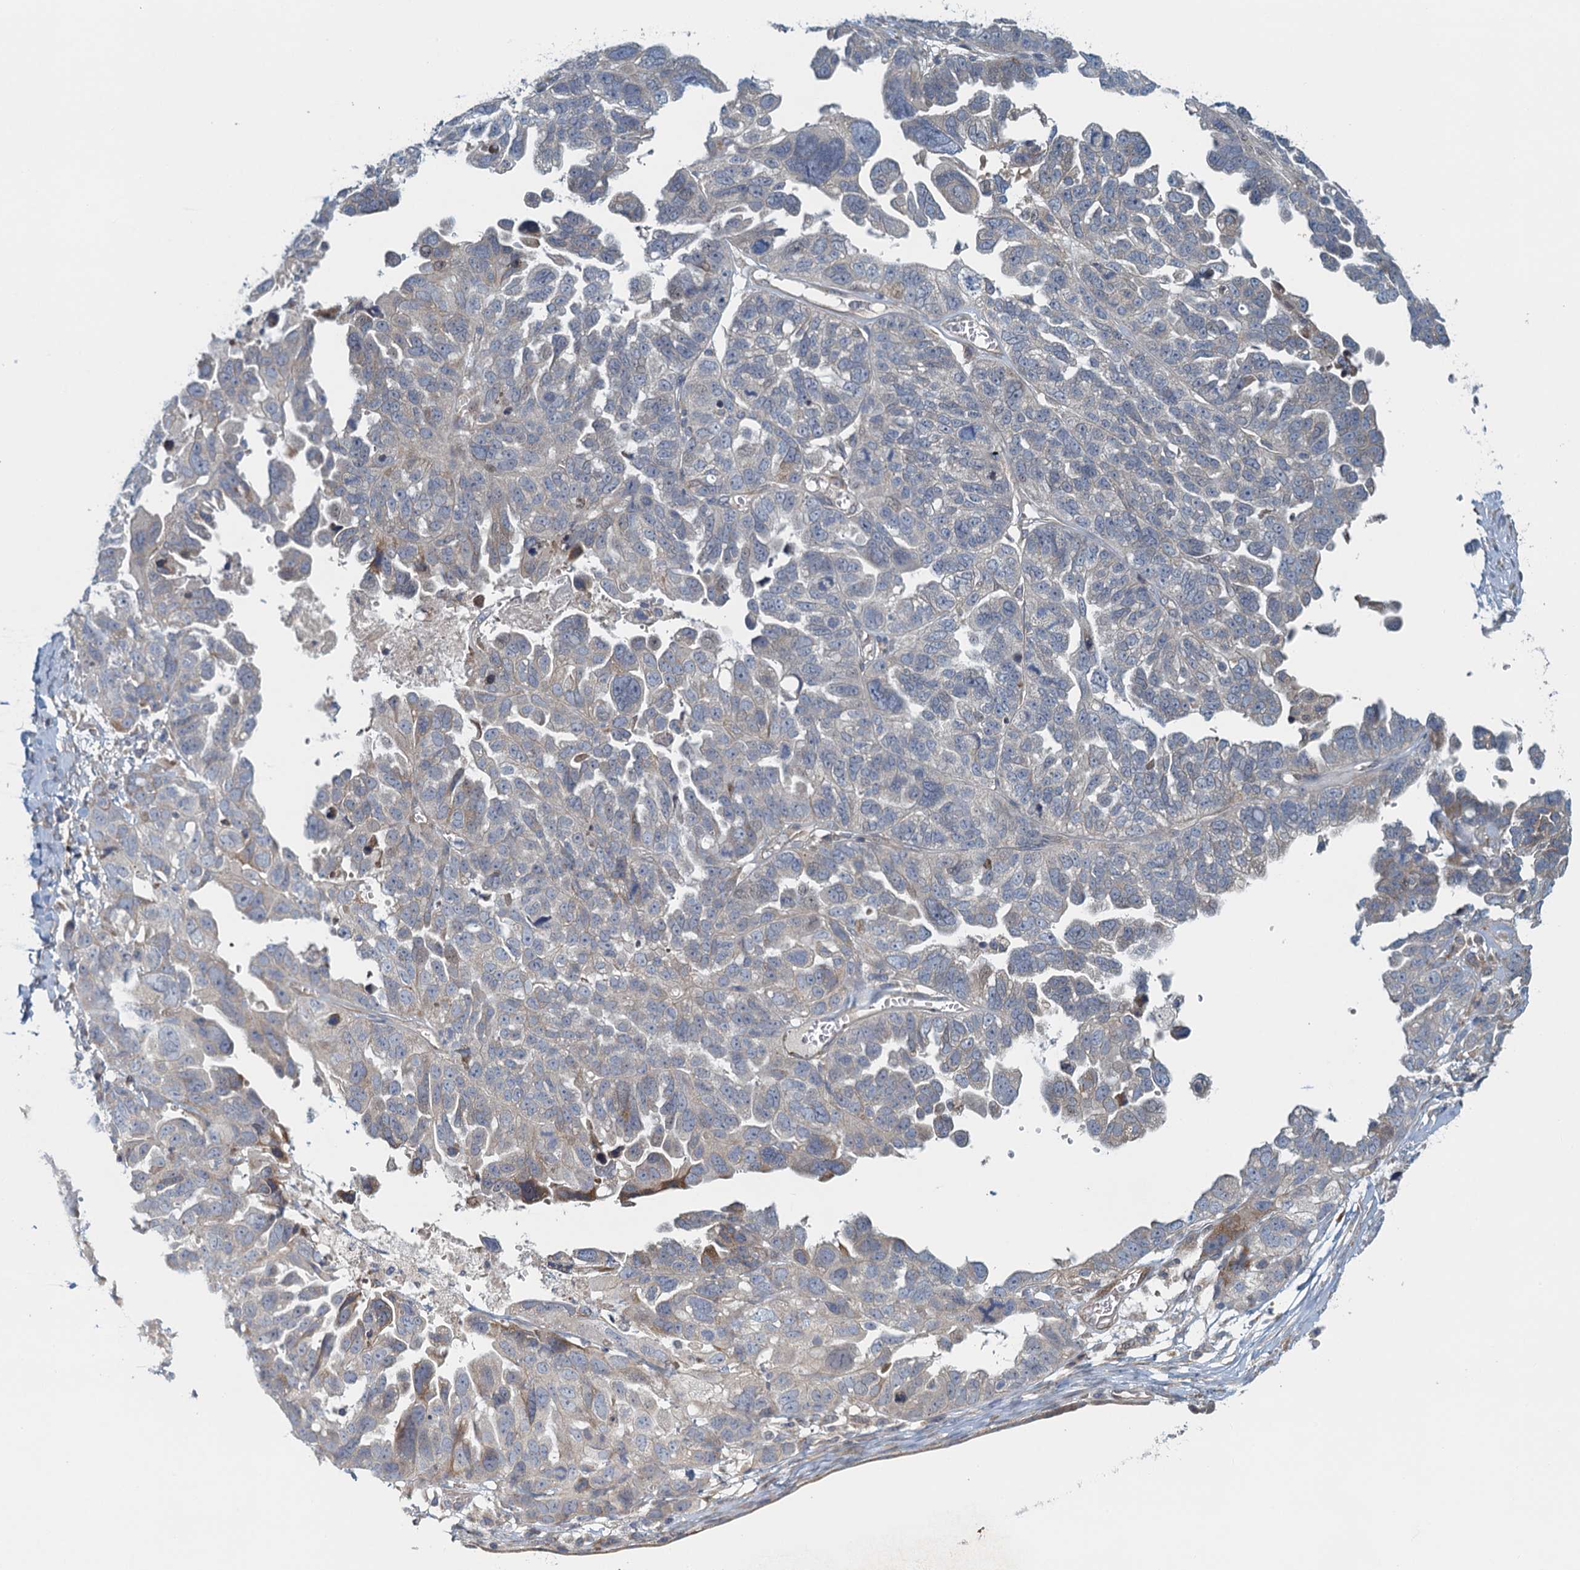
{"staining": {"intensity": "weak", "quantity": "25%-75%", "location": "cytoplasmic/membranous"}, "tissue": "ovarian cancer", "cell_type": "Tumor cells", "image_type": "cancer", "snomed": [{"axis": "morphology", "description": "Cystadenocarcinoma, serous, NOS"}, {"axis": "topography", "description": "Ovary"}], "caption": "An IHC micrograph of neoplastic tissue is shown. Protein staining in brown shows weak cytoplasmic/membranous positivity in ovarian serous cystadenocarcinoma within tumor cells.", "gene": "ALG2", "patient": {"sex": "female", "age": 79}}